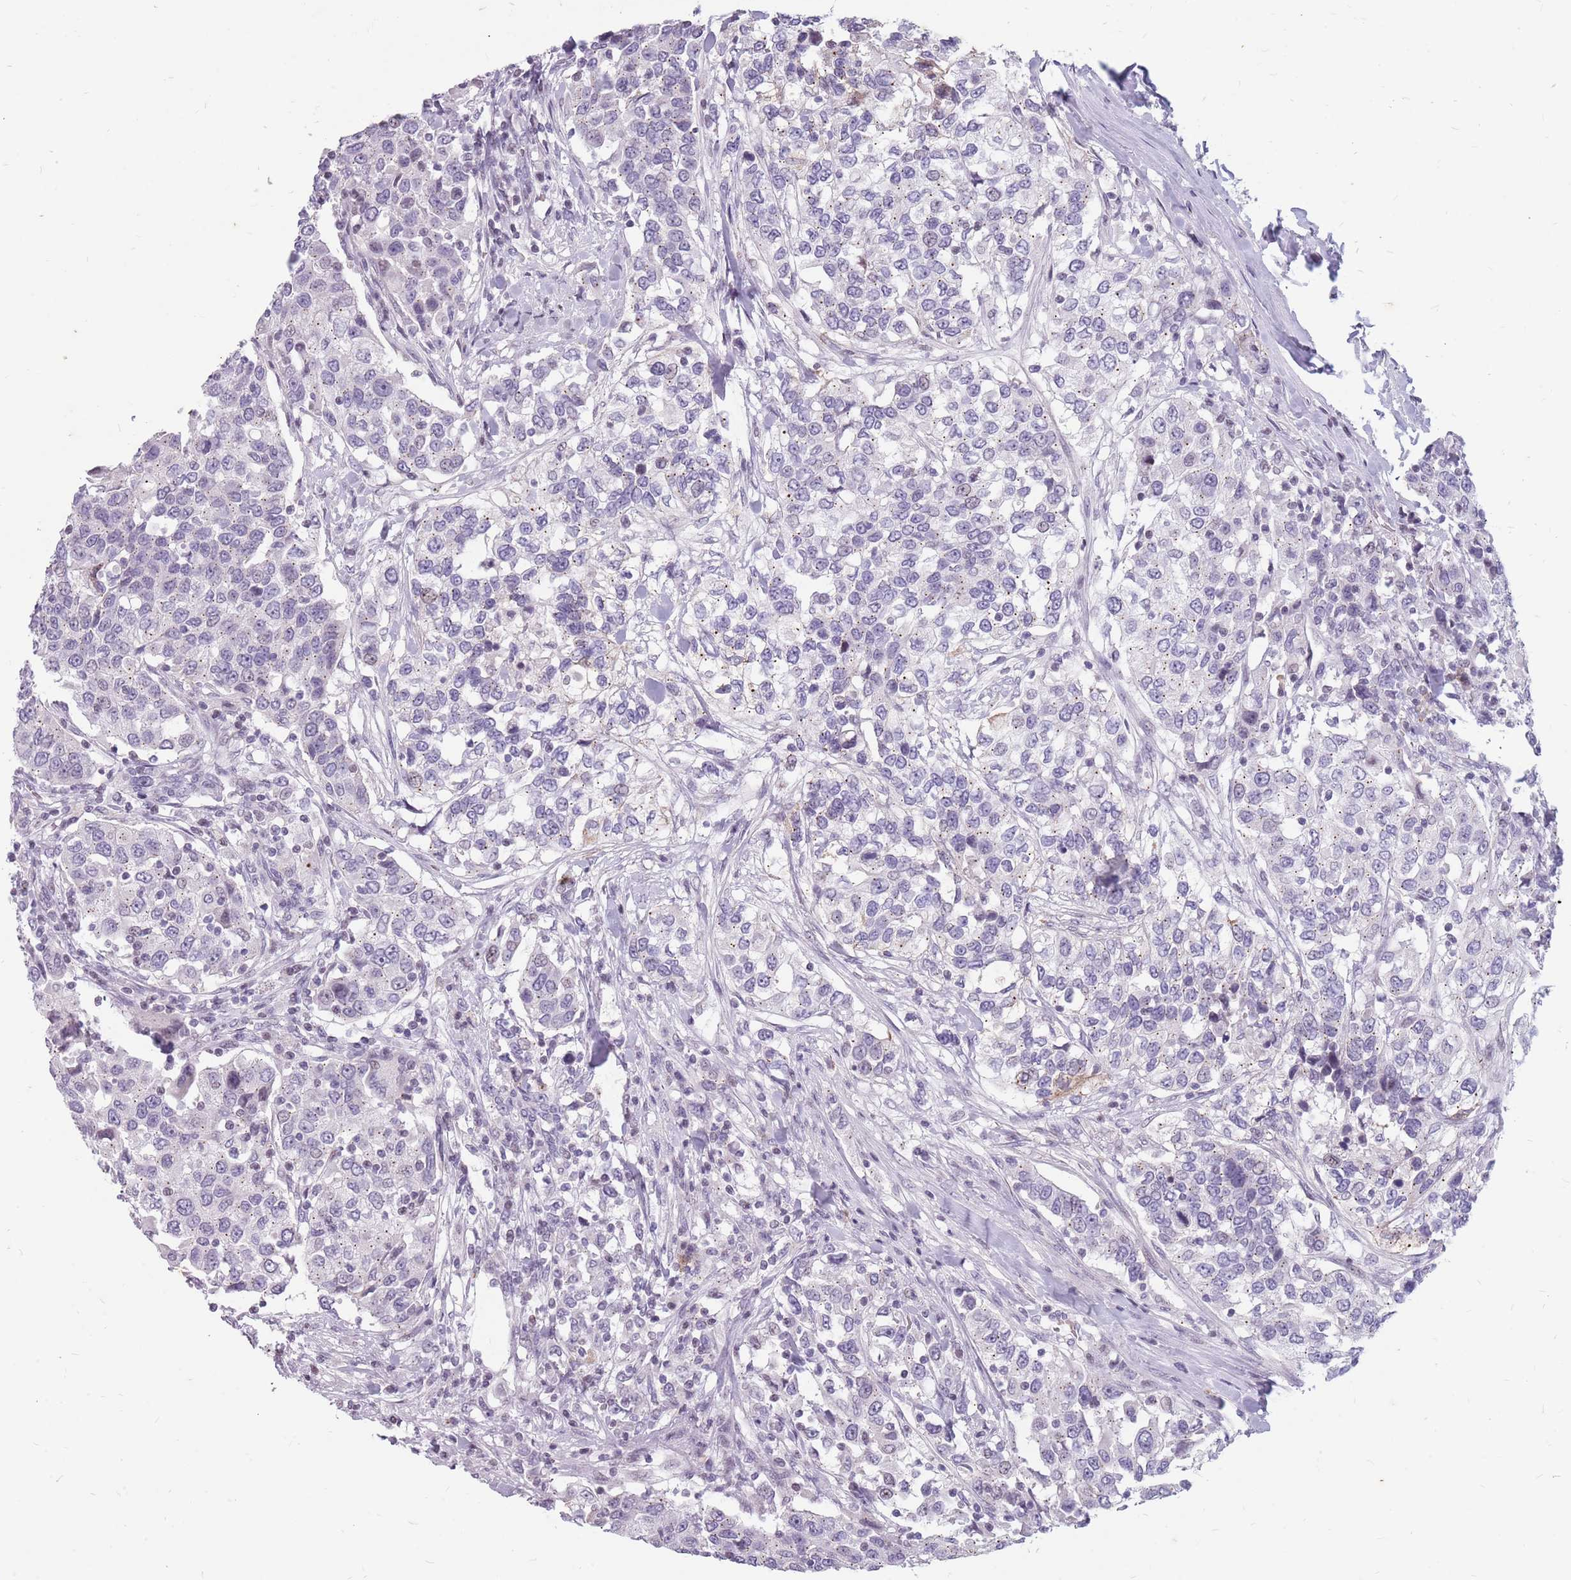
{"staining": {"intensity": "negative", "quantity": "none", "location": "none"}, "tissue": "urothelial cancer", "cell_type": "Tumor cells", "image_type": "cancer", "snomed": [{"axis": "morphology", "description": "Urothelial carcinoma, High grade"}, {"axis": "topography", "description": "Urinary bladder"}], "caption": "Immunohistochemical staining of urothelial carcinoma (high-grade) displays no significant expression in tumor cells.", "gene": "NEK6", "patient": {"sex": "female", "age": 80}}